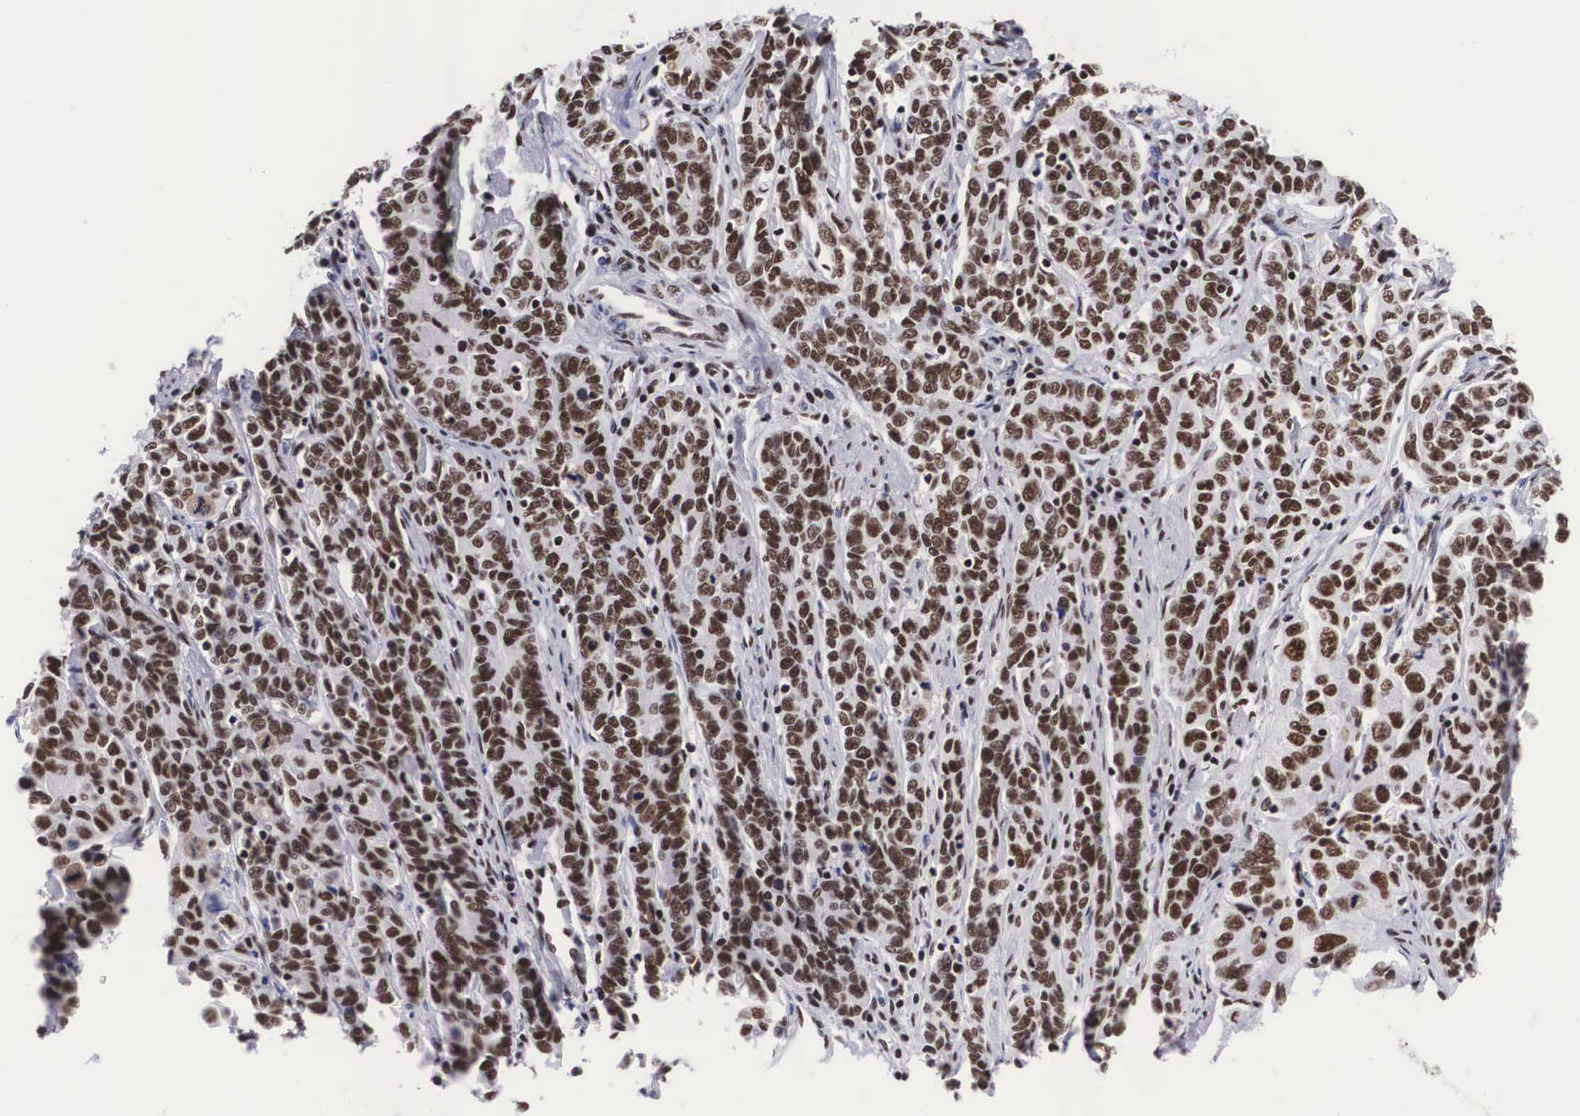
{"staining": {"intensity": "moderate", "quantity": ">75%", "location": "nuclear"}, "tissue": "cervical cancer", "cell_type": "Tumor cells", "image_type": "cancer", "snomed": [{"axis": "morphology", "description": "Squamous cell carcinoma, NOS"}, {"axis": "topography", "description": "Cervix"}], "caption": "Immunohistochemistry (IHC) histopathology image of neoplastic tissue: human squamous cell carcinoma (cervical) stained using IHC shows medium levels of moderate protein expression localized specifically in the nuclear of tumor cells, appearing as a nuclear brown color.", "gene": "SF3A1", "patient": {"sex": "female", "age": 38}}